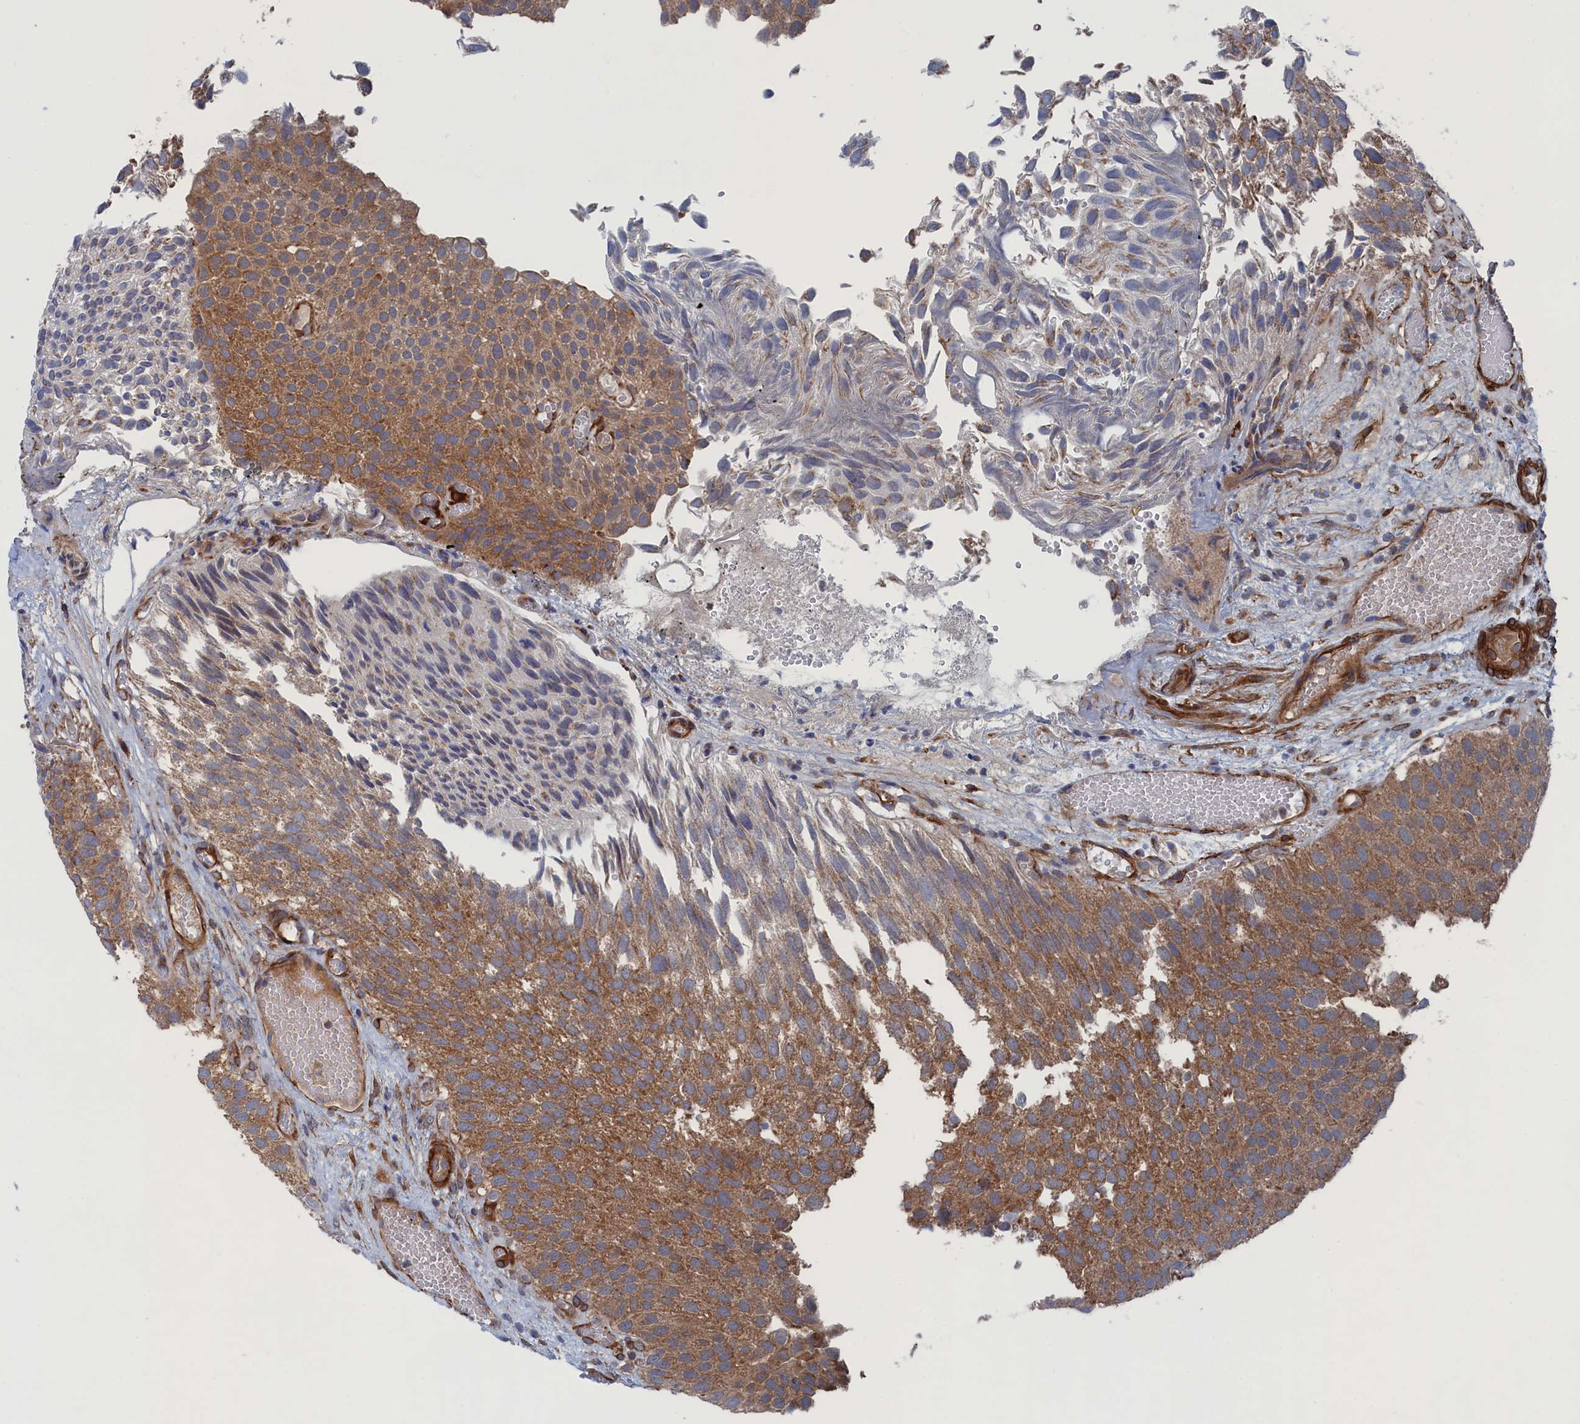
{"staining": {"intensity": "moderate", "quantity": ">75%", "location": "cytoplasmic/membranous"}, "tissue": "urothelial cancer", "cell_type": "Tumor cells", "image_type": "cancer", "snomed": [{"axis": "morphology", "description": "Urothelial carcinoma, Low grade"}, {"axis": "topography", "description": "Urinary bladder"}], "caption": "Tumor cells display medium levels of moderate cytoplasmic/membranous expression in approximately >75% of cells in human urothelial cancer.", "gene": "FILIP1L", "patient": {"sex": "male", "age": 89}}